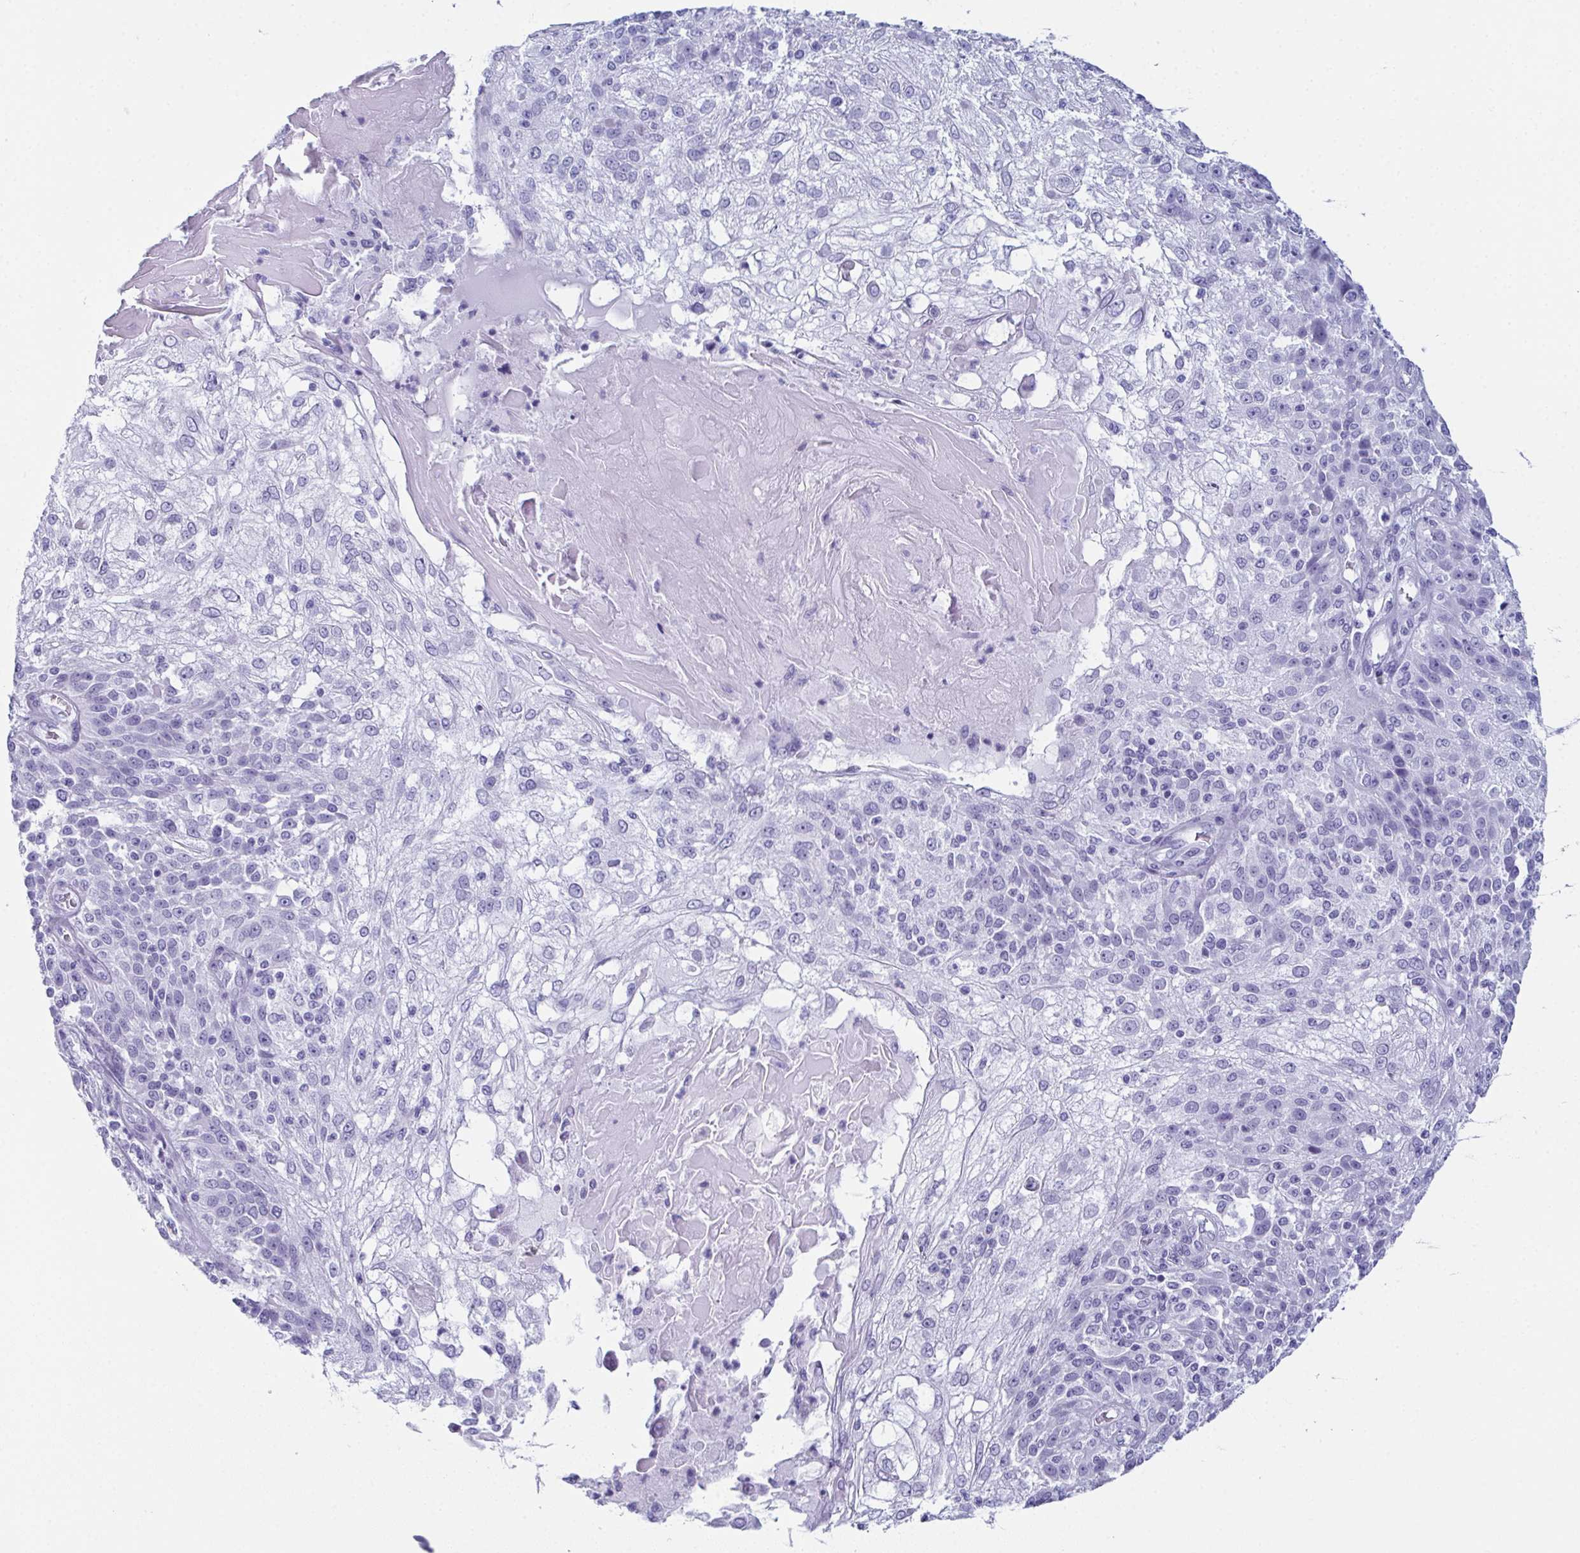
{"staining": {"intensity": "negative", "quantity": "none", "location": "none"}, "tissue": "skin cancer", "cell_type": "Tumor cells", "image_type": "cancer", "snomed": [{"axis": "morphology", "description": "Normal tissue, NOS"}, {"axis": "morphology", "description": "Squamous cell carcinoma, NOS"}, {"axis": "topography", "description": "Skin"}], "caption": "There is no significant expression in tumor cells of skin squamous cell carcinoma. The staining is performed using DAB brown chromogen with nuclei counter-stained in using hematoxylin.", "gene": "ENKUR", "patient": {"sex": "female", "age": 83}}